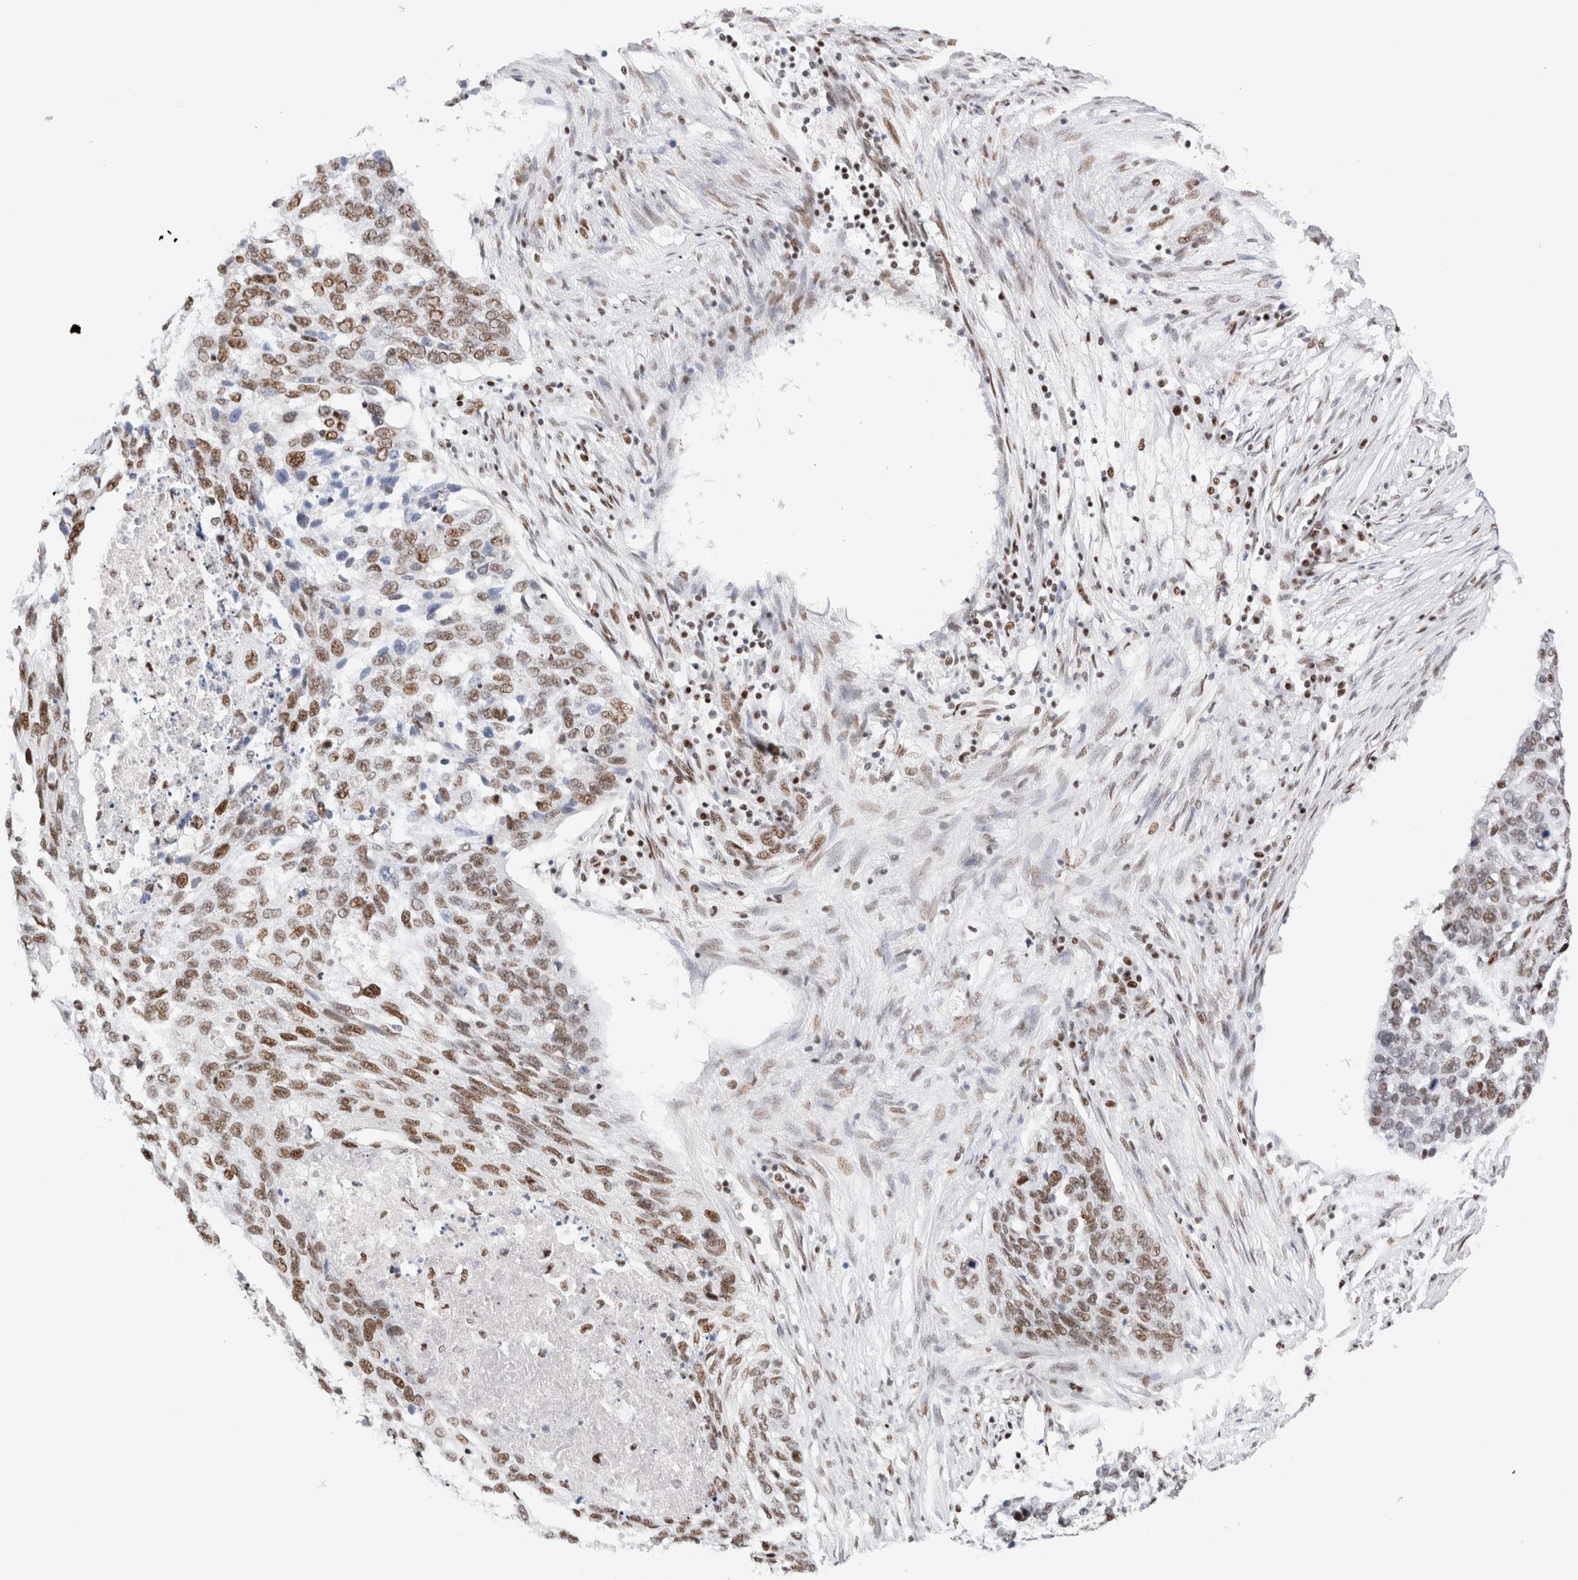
{"staining": {"intensity": "moderate", "quantity": ">75%", "location": "nuclear"}, "tissue": "lung cancer", "cell_type": "Tumor cells", "image_type": "cancer", "snomed": [{"axis": "morphology", "description": "Squamous cell carcinoma, NOS"}, {"axis": "topography", "description": "Lung"}], "caption": "A brown stain shows moderate nuclear positivity of a protein in human squamous cell carcinoma (lung) tumor cells. The staining is performed using DAB (3,3'-diaminobenzidine) brown chromogen to label protein expression. The nuclei are counter-stained blue using hematoxylin.", "gene": "ZNF282", "patient": {"sex": "female", "age": 63}}